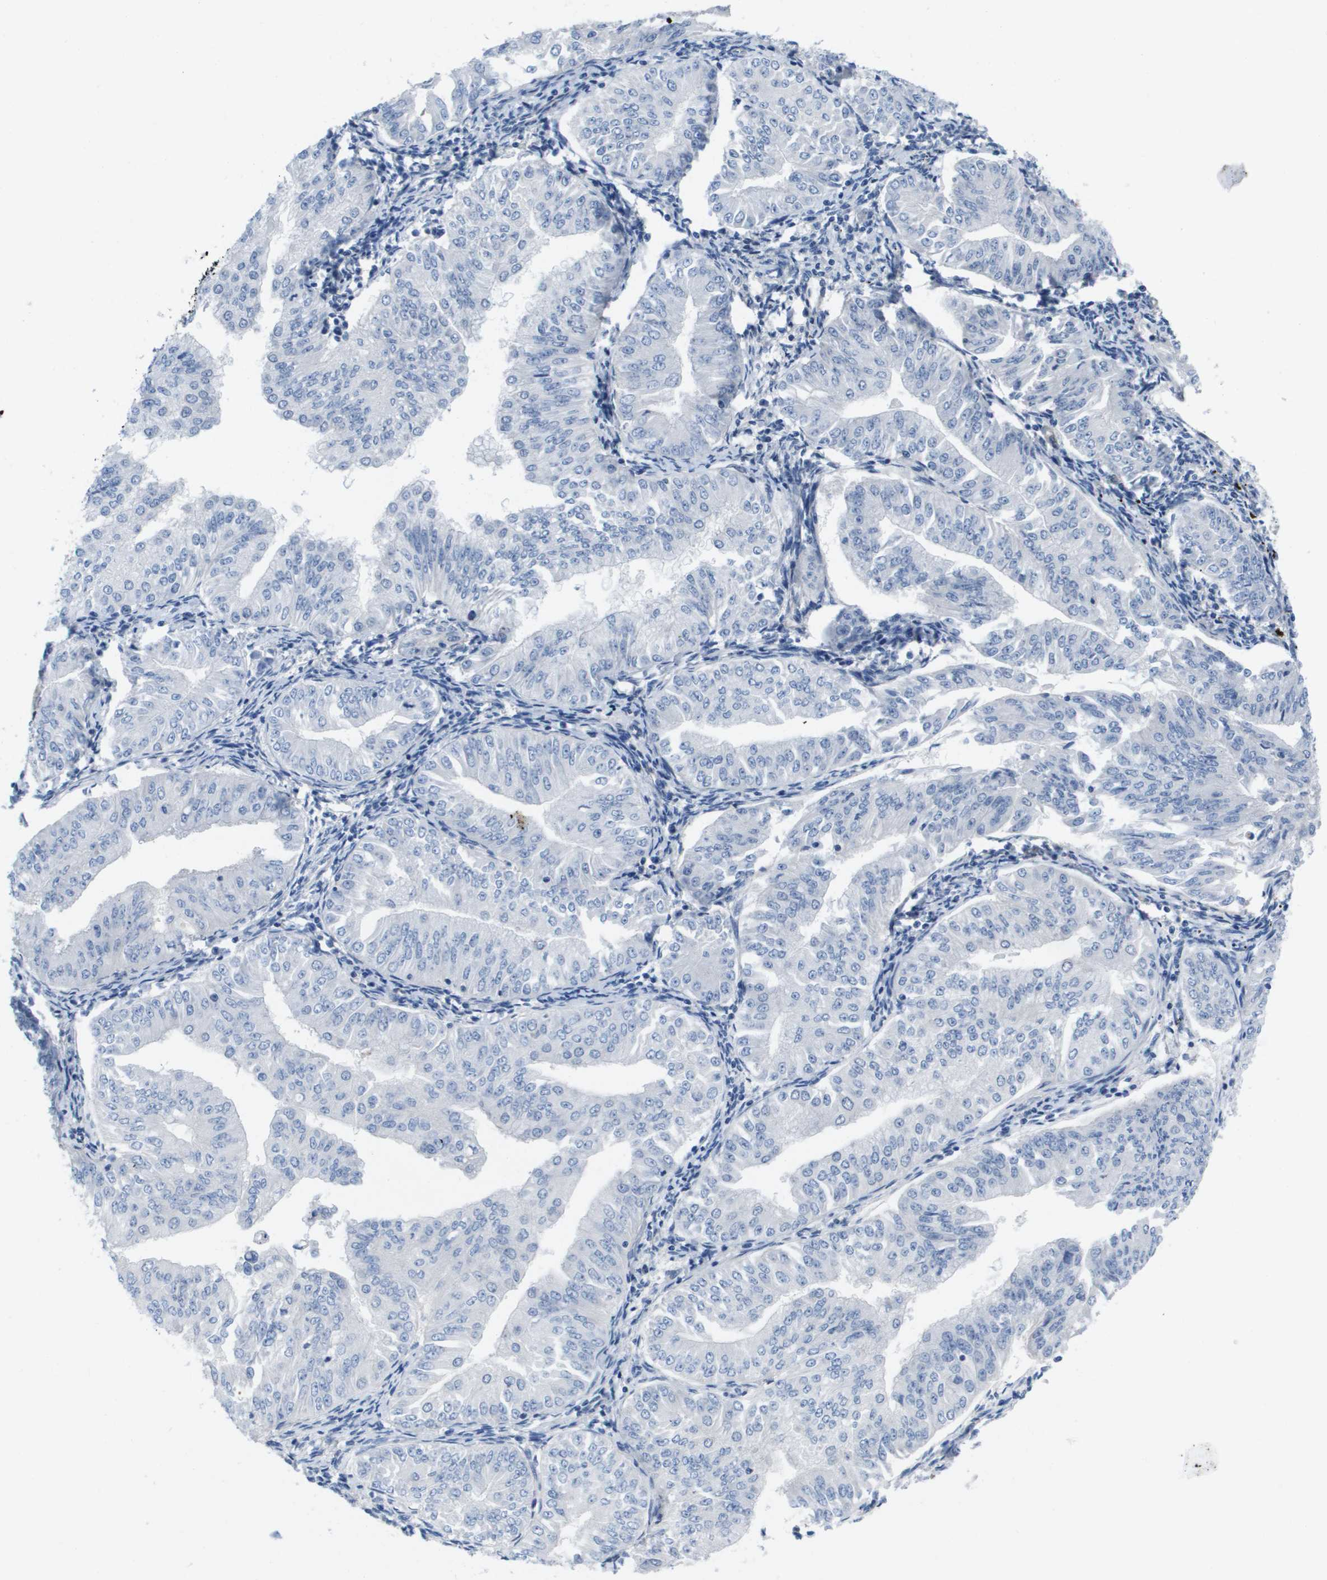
{"staining": {"intensity": "negative", "quantity": "none", "location": "none"}, "tissue": "endometrial cancer", "cell_type": "Tumor cells", "image_type": "cancer", "snomed": [{"axis": "morphology", "description": "Normal tissue, NOS"}, {"axis": "morphology", "description": "Adenocarcinoma, NOS"}, {"axis": "topography", "description": "Endometrium"}], "caption": "High magnification brightfield microscopy of endometrial adenocarcinoma stained with DAB (brown) and counterstained with hematoxylin (blue): tumor cells show no significant staining. (DAB (3,3'-diaminobenzidine) IHC, high magnification).", "gene": "LPP", "patient": {"sex": "female", "age": 53}}